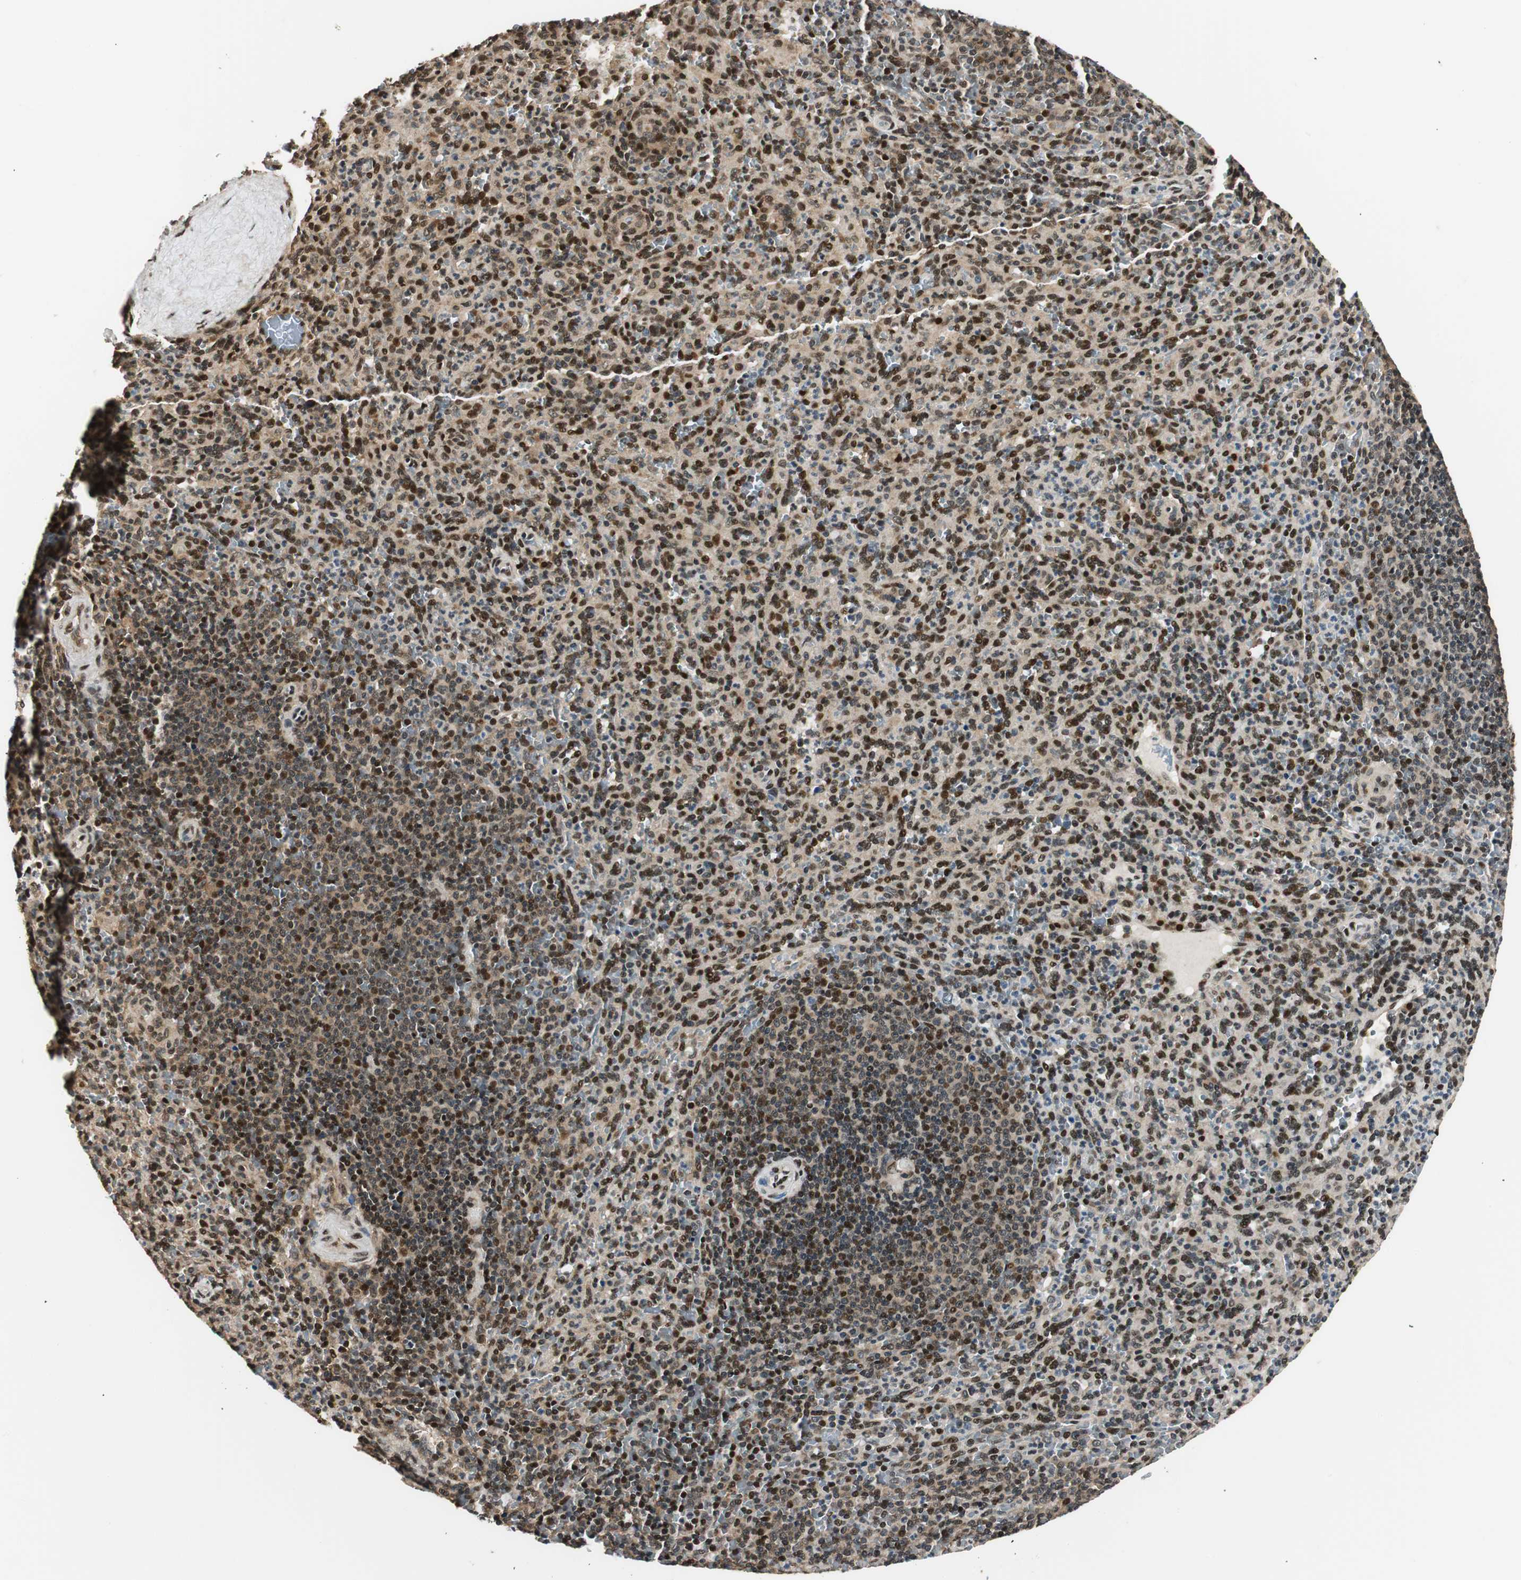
{"staining": {"intensity": "moderate", "quantity": "25%-75%", "location": "nuclear"}, "tissue": "spleen", "cell_type": "Cells in red pulp", "image_type": "normal", "snomed": [{"axis": "morphology", "description": "Normal tissue, NOS"}, {"axis": "topography", "description": "Spleen"}], "caption": "This is a micrograph of immunohistochemistry staining of benign spleen, which shows moderate staining in the nuclear of cells in red pulp.", "gene": "RING1", "patient": {"sex": "male", "age": 36}}